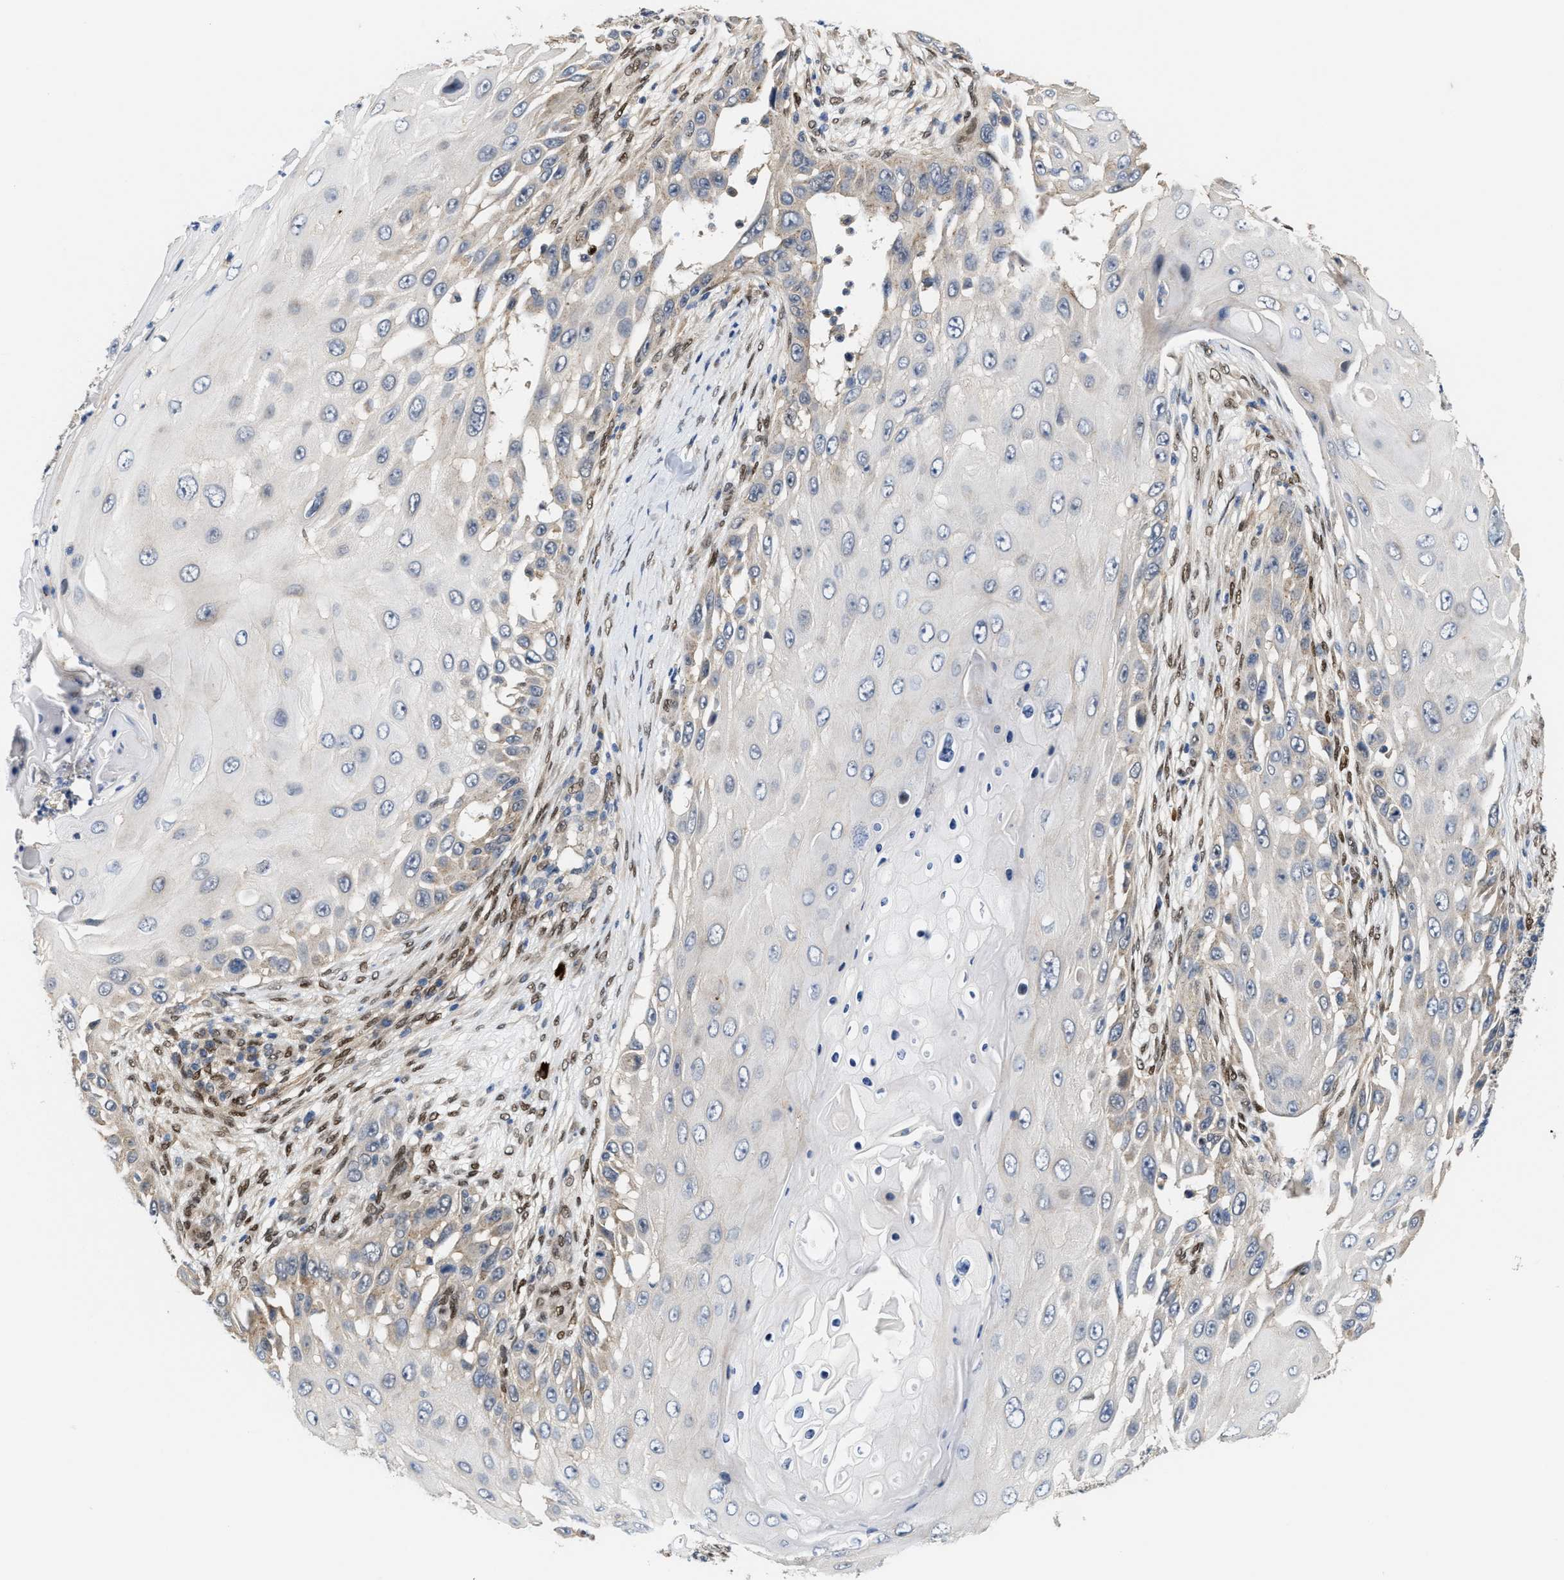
{"staining": {"intensity": "weak", "quantity": "<25%", "location": "cytoplasmic/membranous"}, "tissue": "skin cancer", "cell_type": "Tumor cells", "image_type": "cancer", "snomed": [{"axis": "morphology", "description": "Squamous cell carcinoma, NOS"}, {"axis": "topography", "description": "Skin"}], "caption": "The IHC histopathology image has no significant expression in tumor cells of skin squamous cell carcinoma tissue.", "gene": "TCF4", "patient": {"sex": "female", "age": 44}}